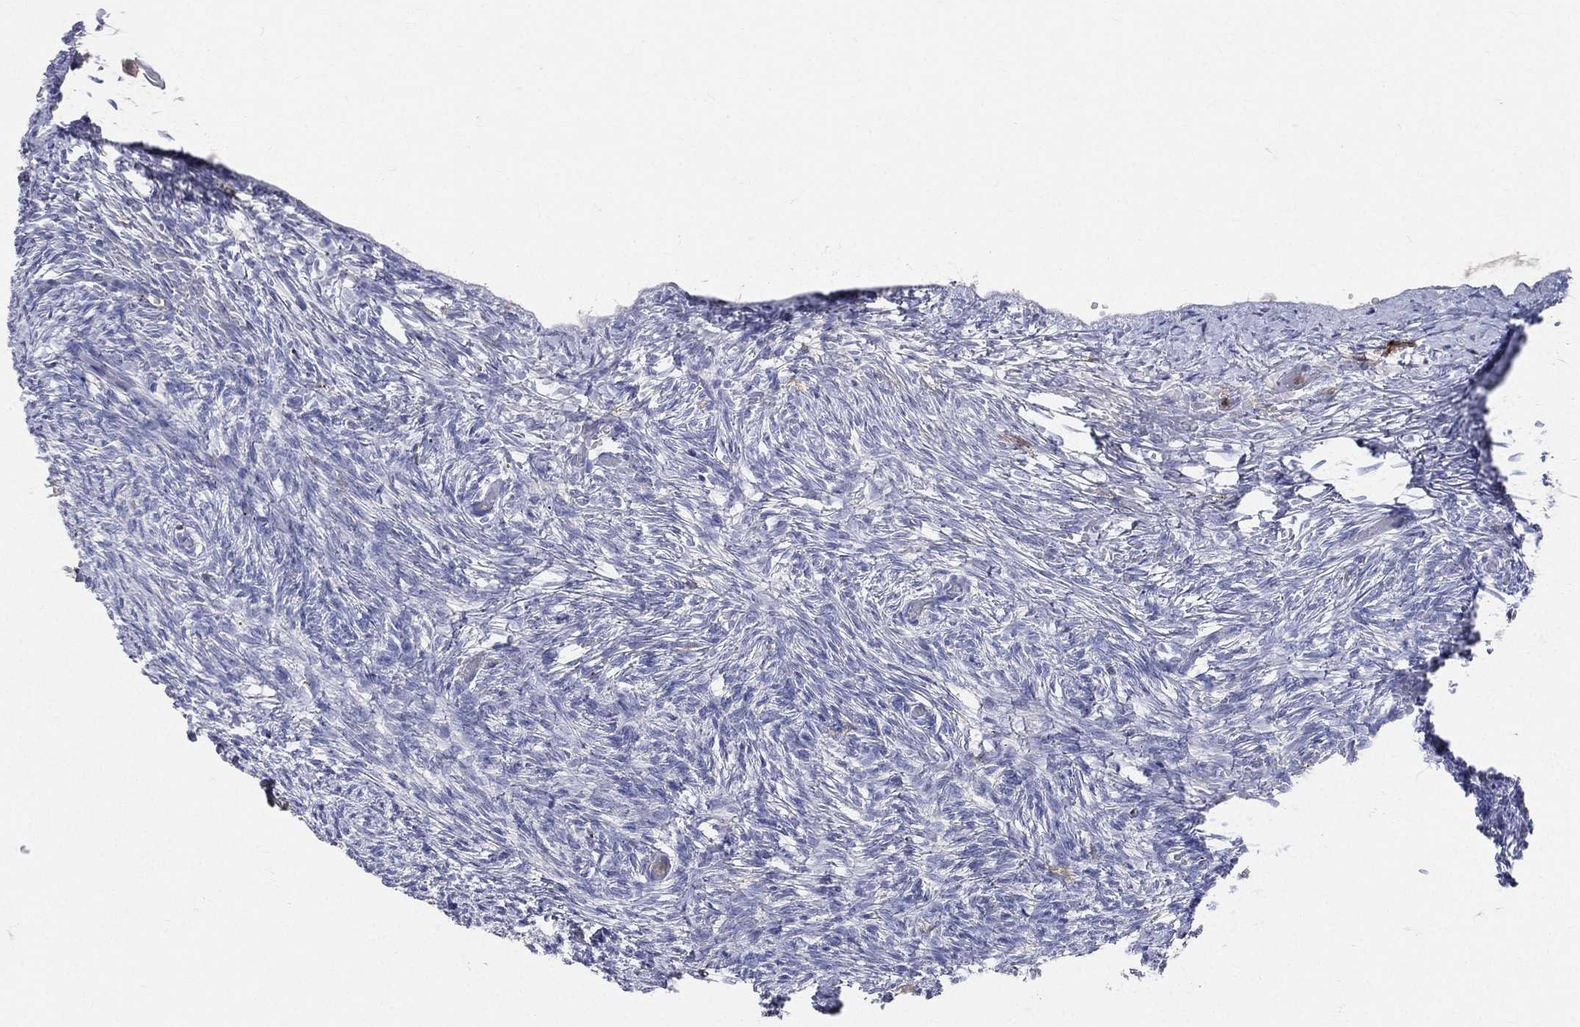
{"staining": {"intensity": "negative", "quantity": "none", "location": "none"}, "tissue": "ovary", "cell_type": "Ovarian stroma cells", "image_type": "normal", "snomed": [{"axis": "morphology", "description": "Normal tissue, NOS"}, {"axis": "topography", "description": "Ovary"}], "caption": "This is an immunohistochemistry image of normal ovary. There is no staining in ovarian stroma cells.", "gene": "CD33", "patient": {"sex": "female", "age": 39}}